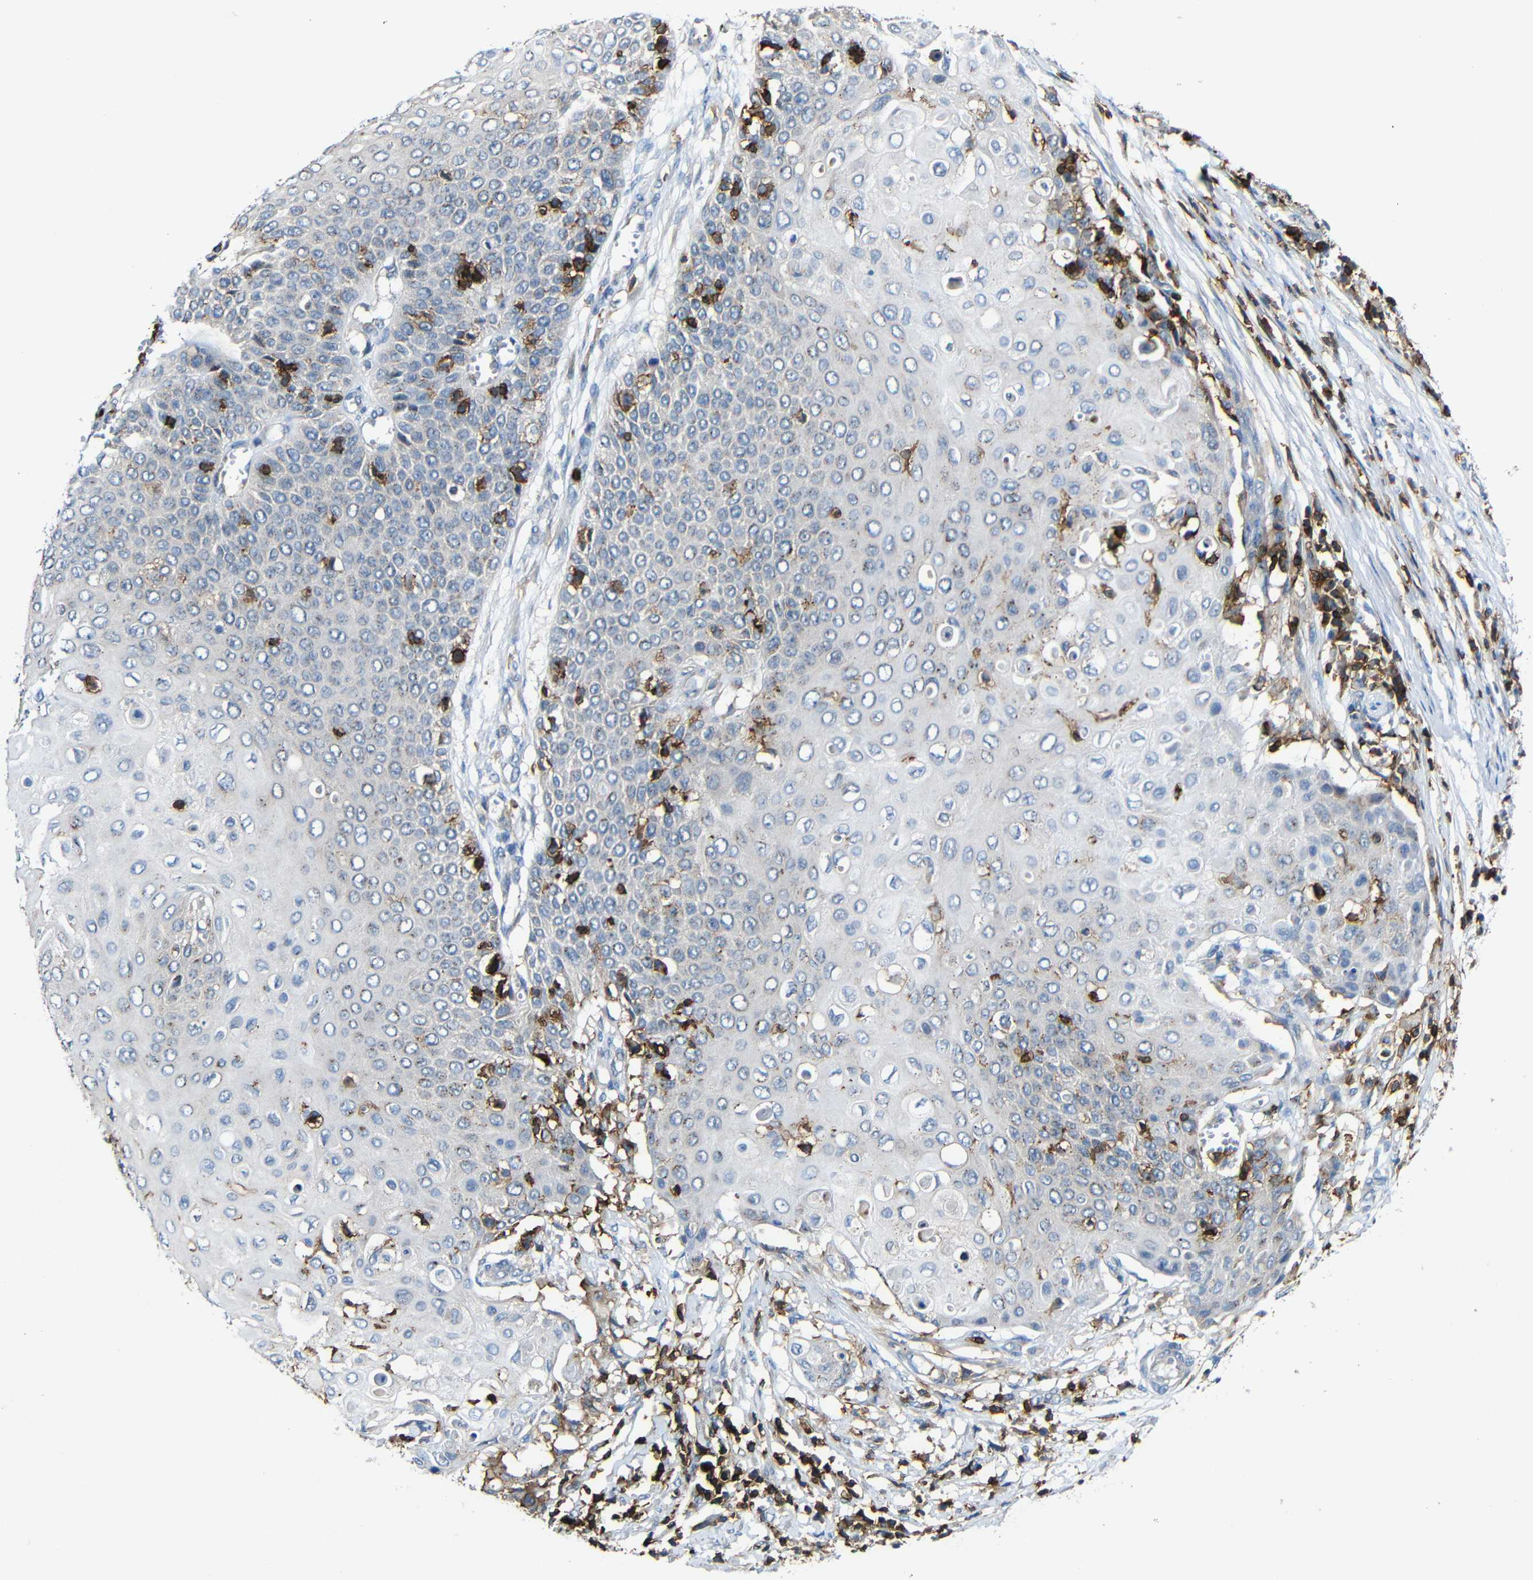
{"staining": {"intensity": "weak", "quantity": "<25%", "location": "cytoplasmic/membranous"}, "tissue": "cervical cancer", "cell_type": "Tumor cells", "image_type": "cancer", "snomed": [{"axis": "morphology", "description": "Squamous cell carcinoma, NOS"}, {"axis": "topography", "description": "Cervix"}], "caption": "DAB (3,3'-diaminobenzidine) immunohistochemical staining of cervical squamous cell carcinoma exhibits no significant positivity in tumor cells.", "gene": "P2RY12", "patient": {"sex": "female", "age": 39}}